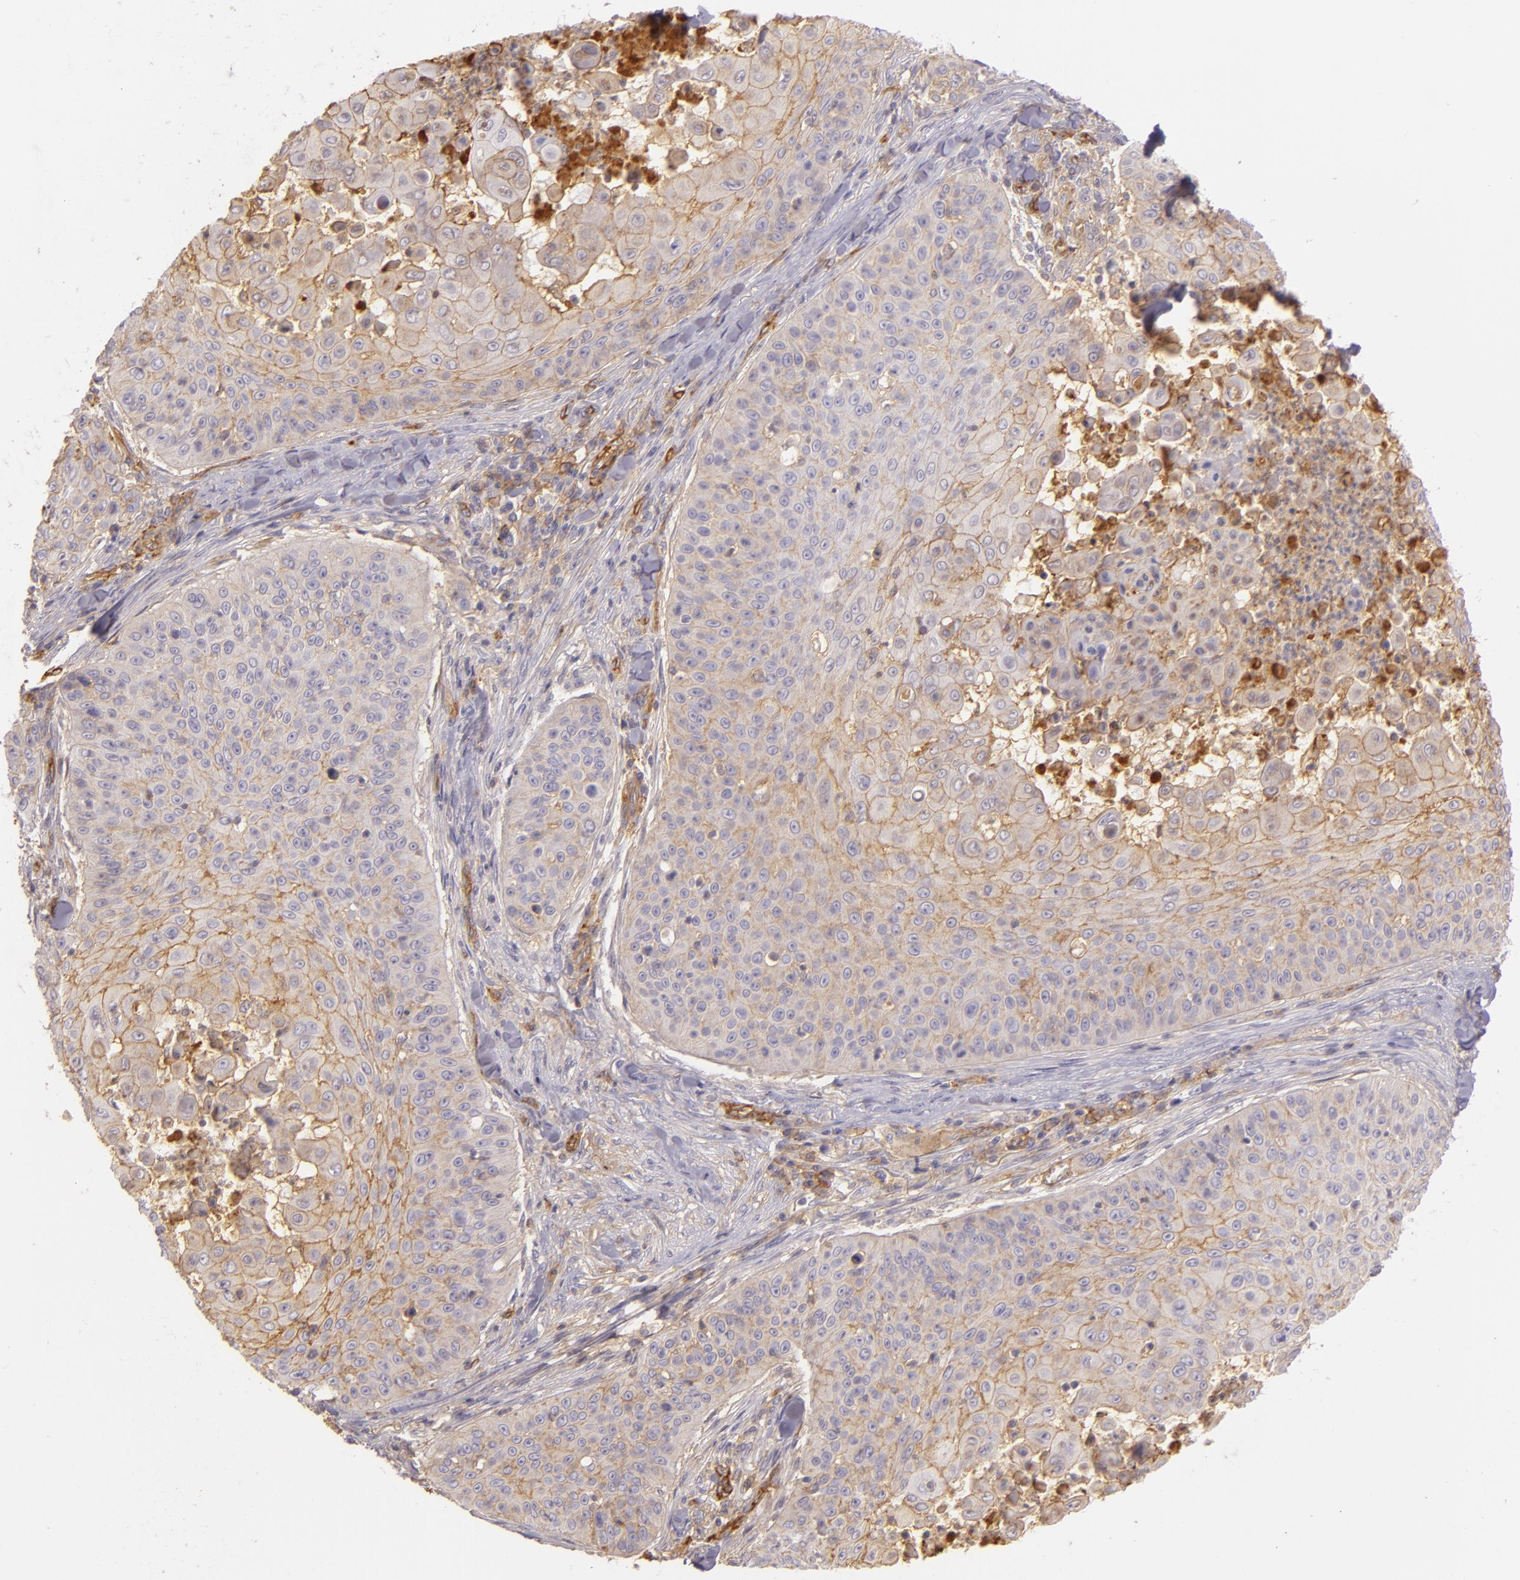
{"staining": {"intensity": "weak", "quantity": "25%-75%", "location": "cytoplasmic/membranous"}, "tissue": "skin cancer", "cell_type": "Tumor cells", "image_type": "cancer", "snomed": [{"axis": "morphology", "description": "Squamous cell carcinoma, NOS"}, {"axis": "topography", "description": "Skin"}], "caption": "Weak cytoplasmic/membranous protein expression is appreciated in about 25%-75% of tumor cells in skin squamous cell carcinoma.", "gene": "CD59", "patient": {"sex": "male", "age": 82}}